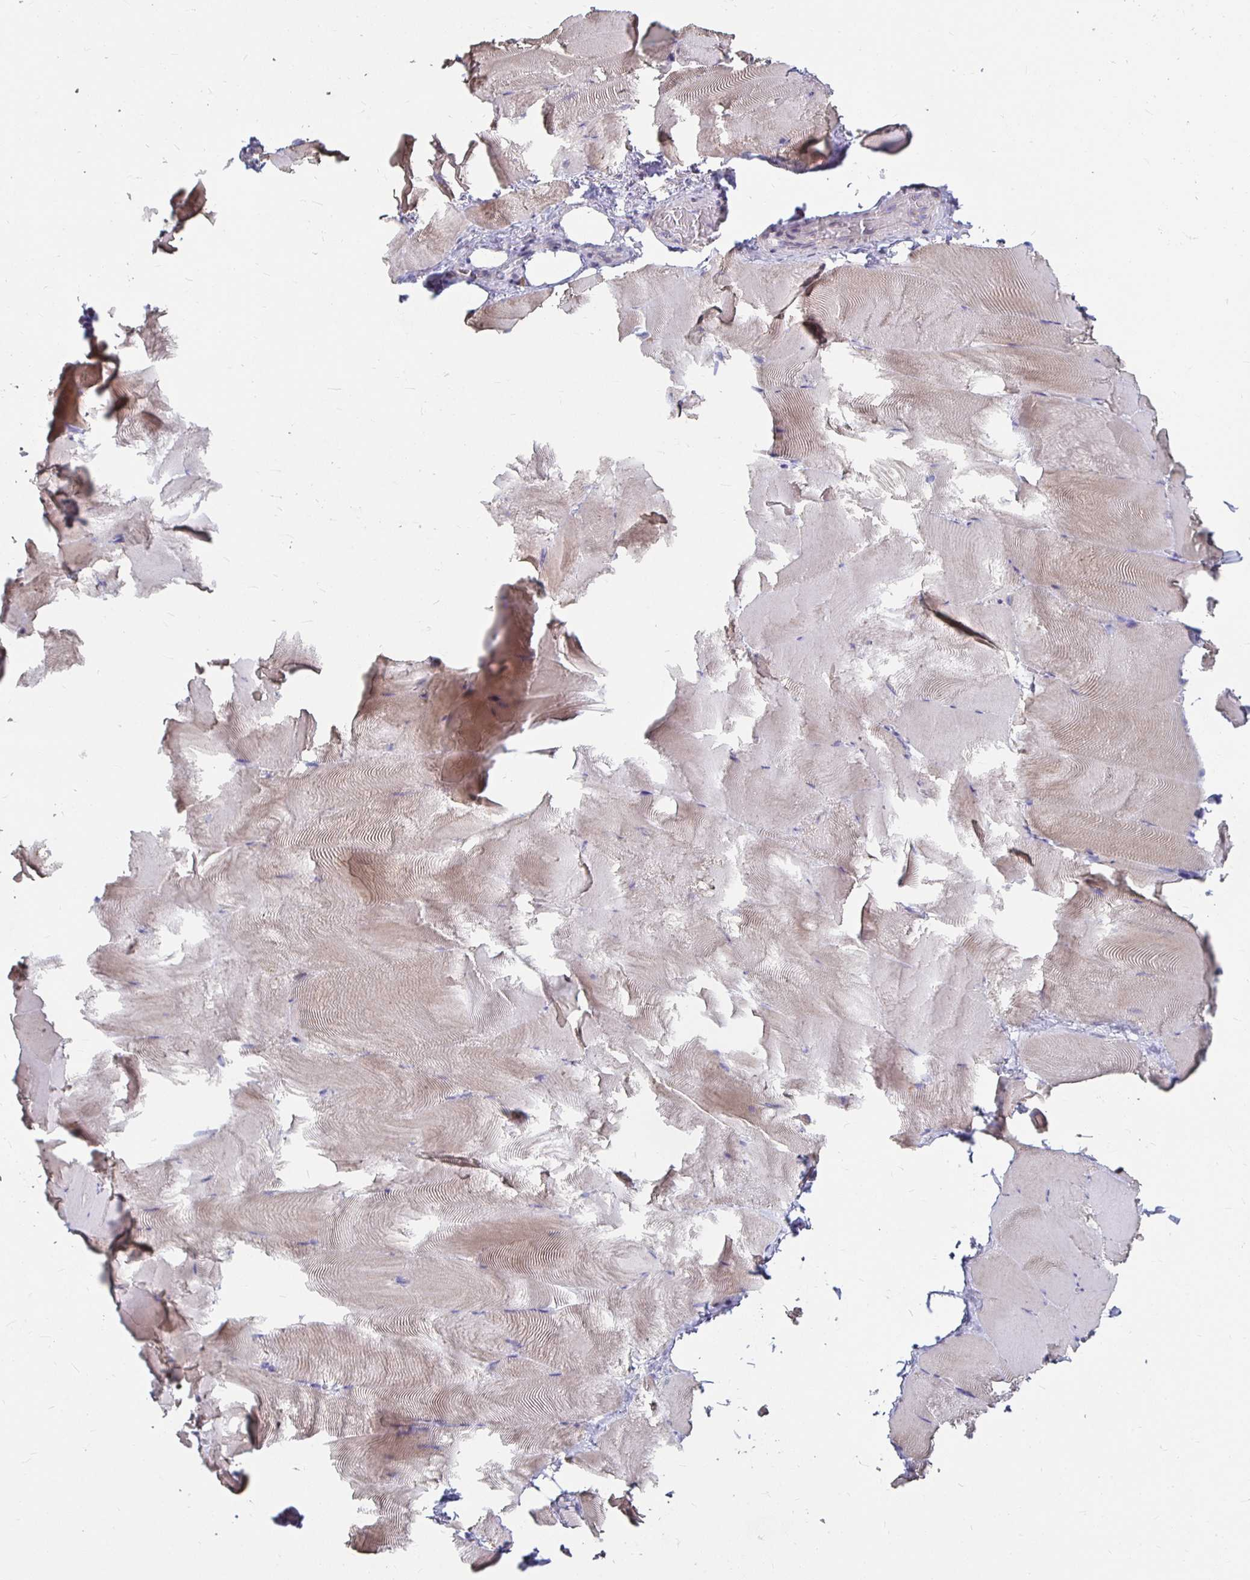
{"staining": {"intensity": "weak", "quantity": "<25%", "location": "cytoplasmic/membranous"}, "tissue": "skeletal muscle", "cell_type": "Myocytes", "image_type": "normal", "snomed": [{"axis": "morphology", "description": "Normal tissue, NOS"}, {"axis": "topography", "description": "Skeletal muscle"}], "caption": "This is a histopathology image of immunohistochemistry staining of normal skeletal muscle, which shows no expression in myocytes.", "gene": "RNF144B", "patient": {"sex": "female", "age": 64}}